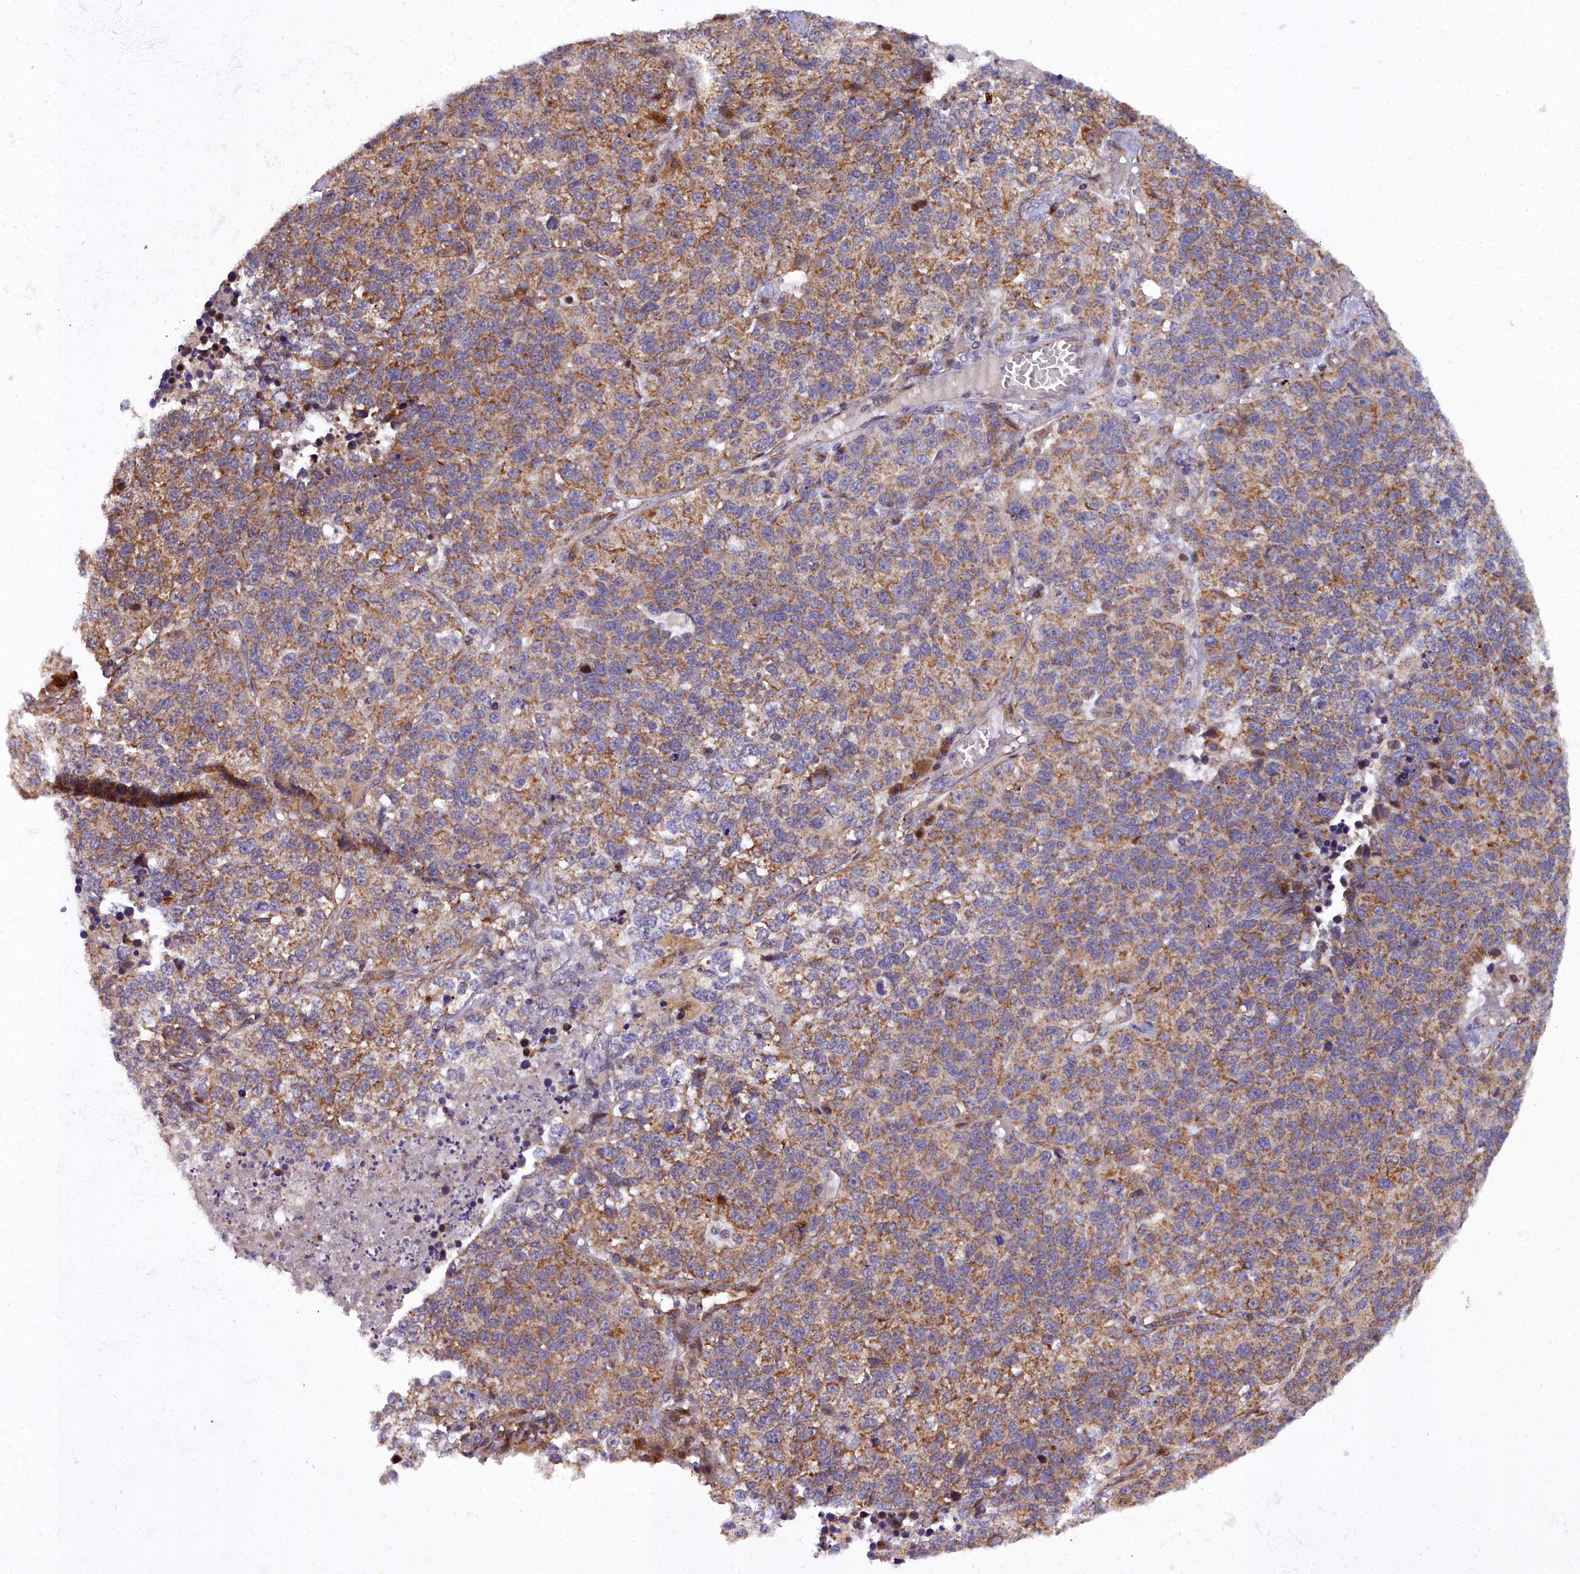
{"staining": {"intensity": "moderate", "quantity": ">75%", "location": "cytoplasmic/membranous"}, "tissue": "lung cancer", "cell_type": "Tumor cells", "image_type": "cancer", "snomed": [{"axis": "morphology", "description": "Adenocarcinoma, NOS"}, {"axis": "topography", "description": "Lung"}], "caption": "Human adenocarcinoma (lung) stained with a brown dye exhibits moderate cytoplasmic/membranous positive expression in about >75% of tumor cells.", "gene": "MRPS11", "patient": {"sex": "male", "age": 49}}